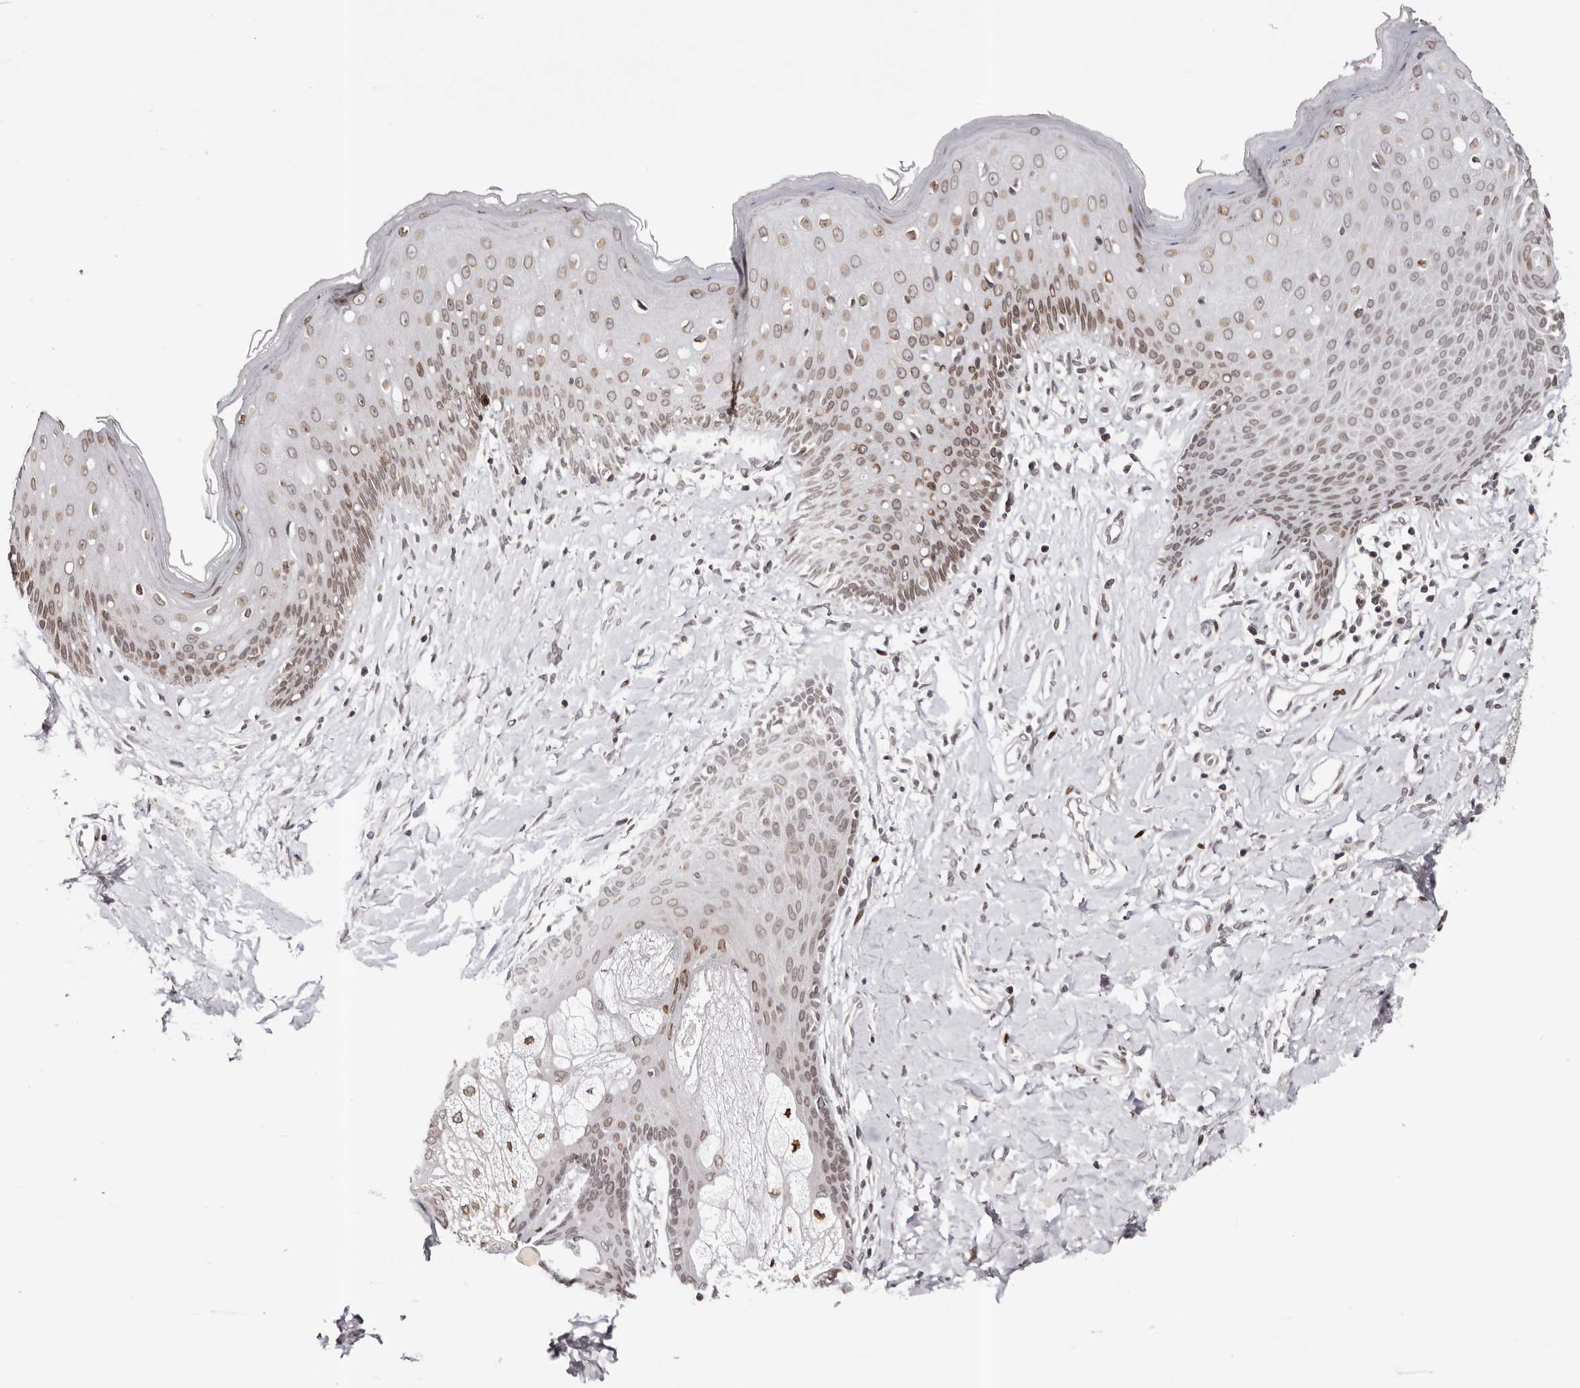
{"staining": {"intensity": "moderate", "quantity": "25%-75%", "location": "cytoplasmic/membranous,nuclear"}, "tissue": "skin", "cell_type": "Epidermal cells", "image_type": "normal", "snomed": [{"axis": "morphology", "description": "Normal tissue, NOS"}, {"axis": "morphology", "description": "Squamous cell carcinoma, NOS"}, {"axis": "topography", "description": "Vulva"}], "caption": "A brown stain shows moderate cytoplasmic/membranous,nuclear expression of a protein in epidermal cells of benign human skin. Immunohistochemistry stains the protein of interest in brown and the nuclei are stained blue.", "gene": "NUP153", "patient": {"sex": "female", "age": 85}}